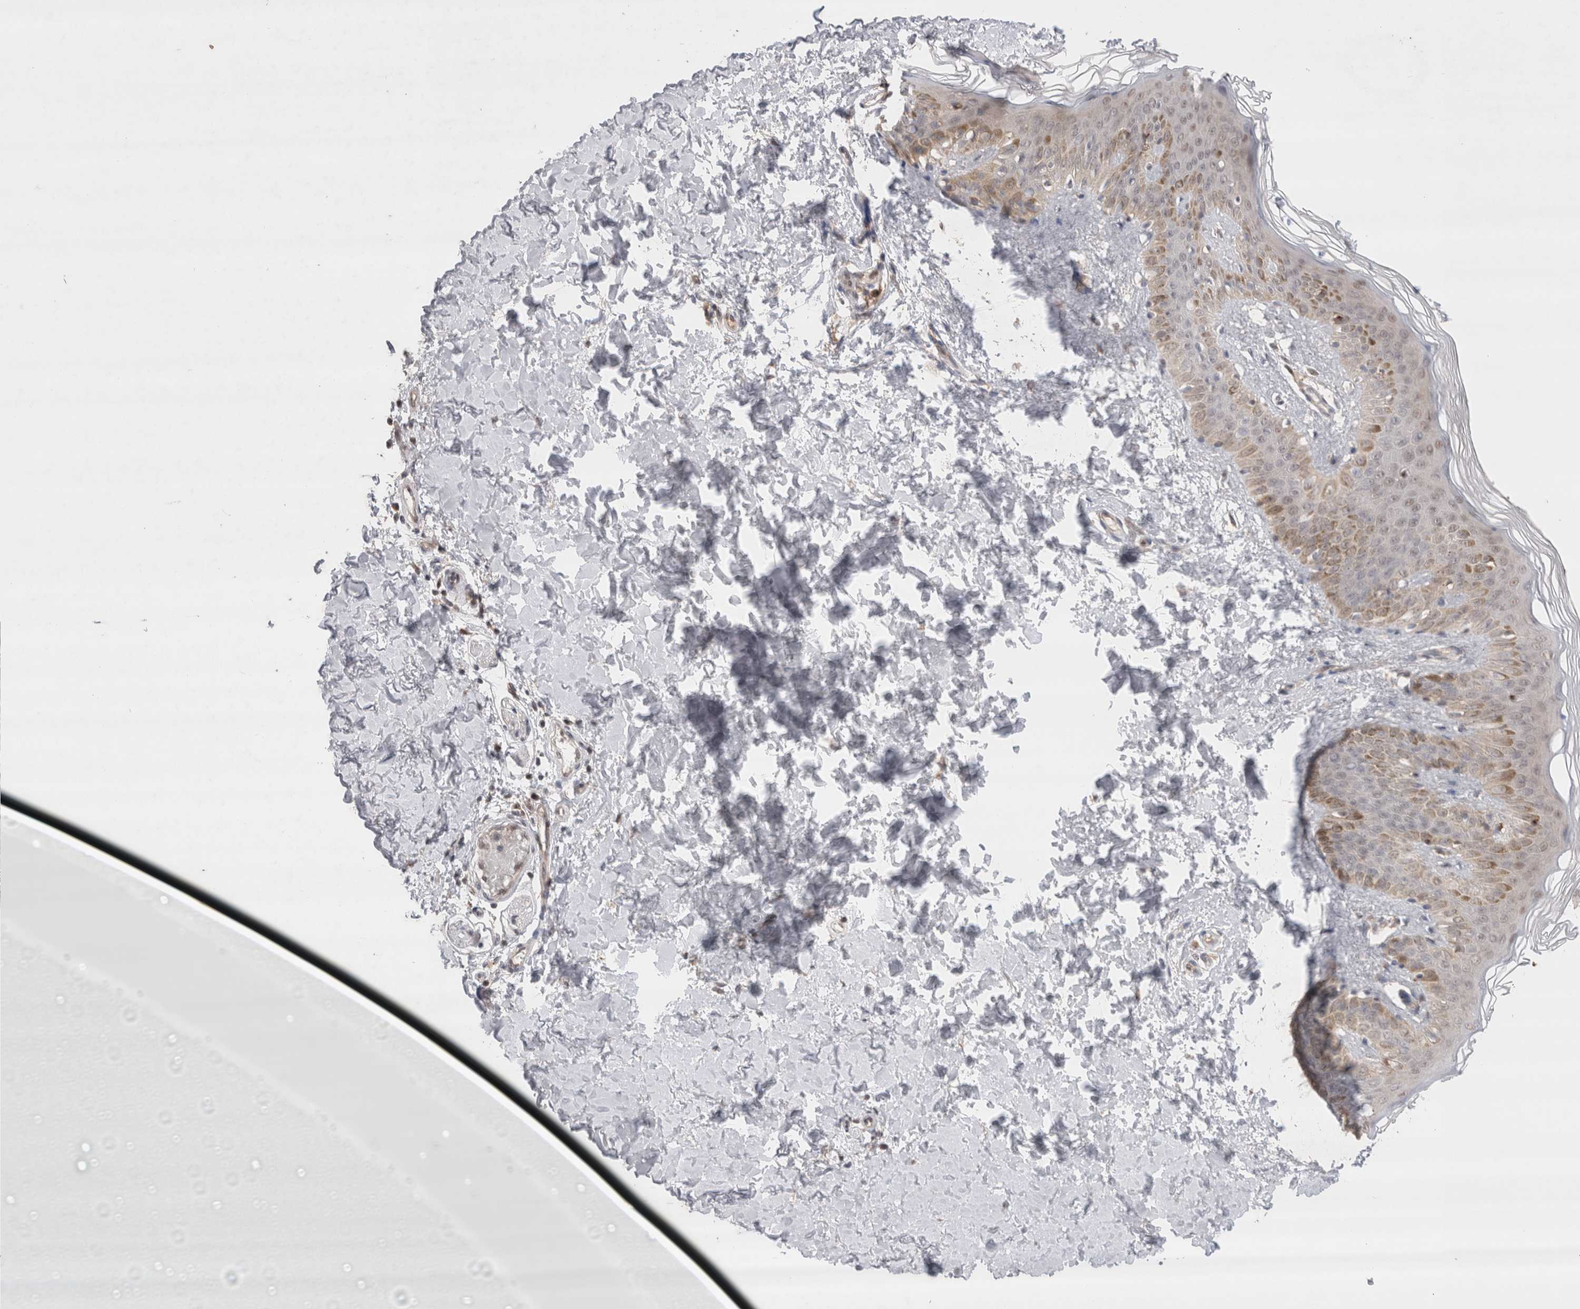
{"staining": {"intensity": "moderate", "quantity": ">75%", "location": "cytoplasmic/membranous"}, "tissue": "skin", "cell_type": "Fibroblasts", "image_type": "normal", "snomed": [{"axis": "morphology", "description": "Normal tissue, NOS"}, {"axis": "morphology", "description": "Neoplasm, benign, NOS"}, {"axis": "topography", "description": "Skin"}, {"axis": "topography", "description": "Soft tissue"}], "caption": "DAB immunohistochemical staining of normal human skin demonstrates moderate cytoplasmic/membranous protein expression in approximately >75% of fibroblasts.", "gene": "SLC29A1", "patient": {"sex": "male", "age": 26}}